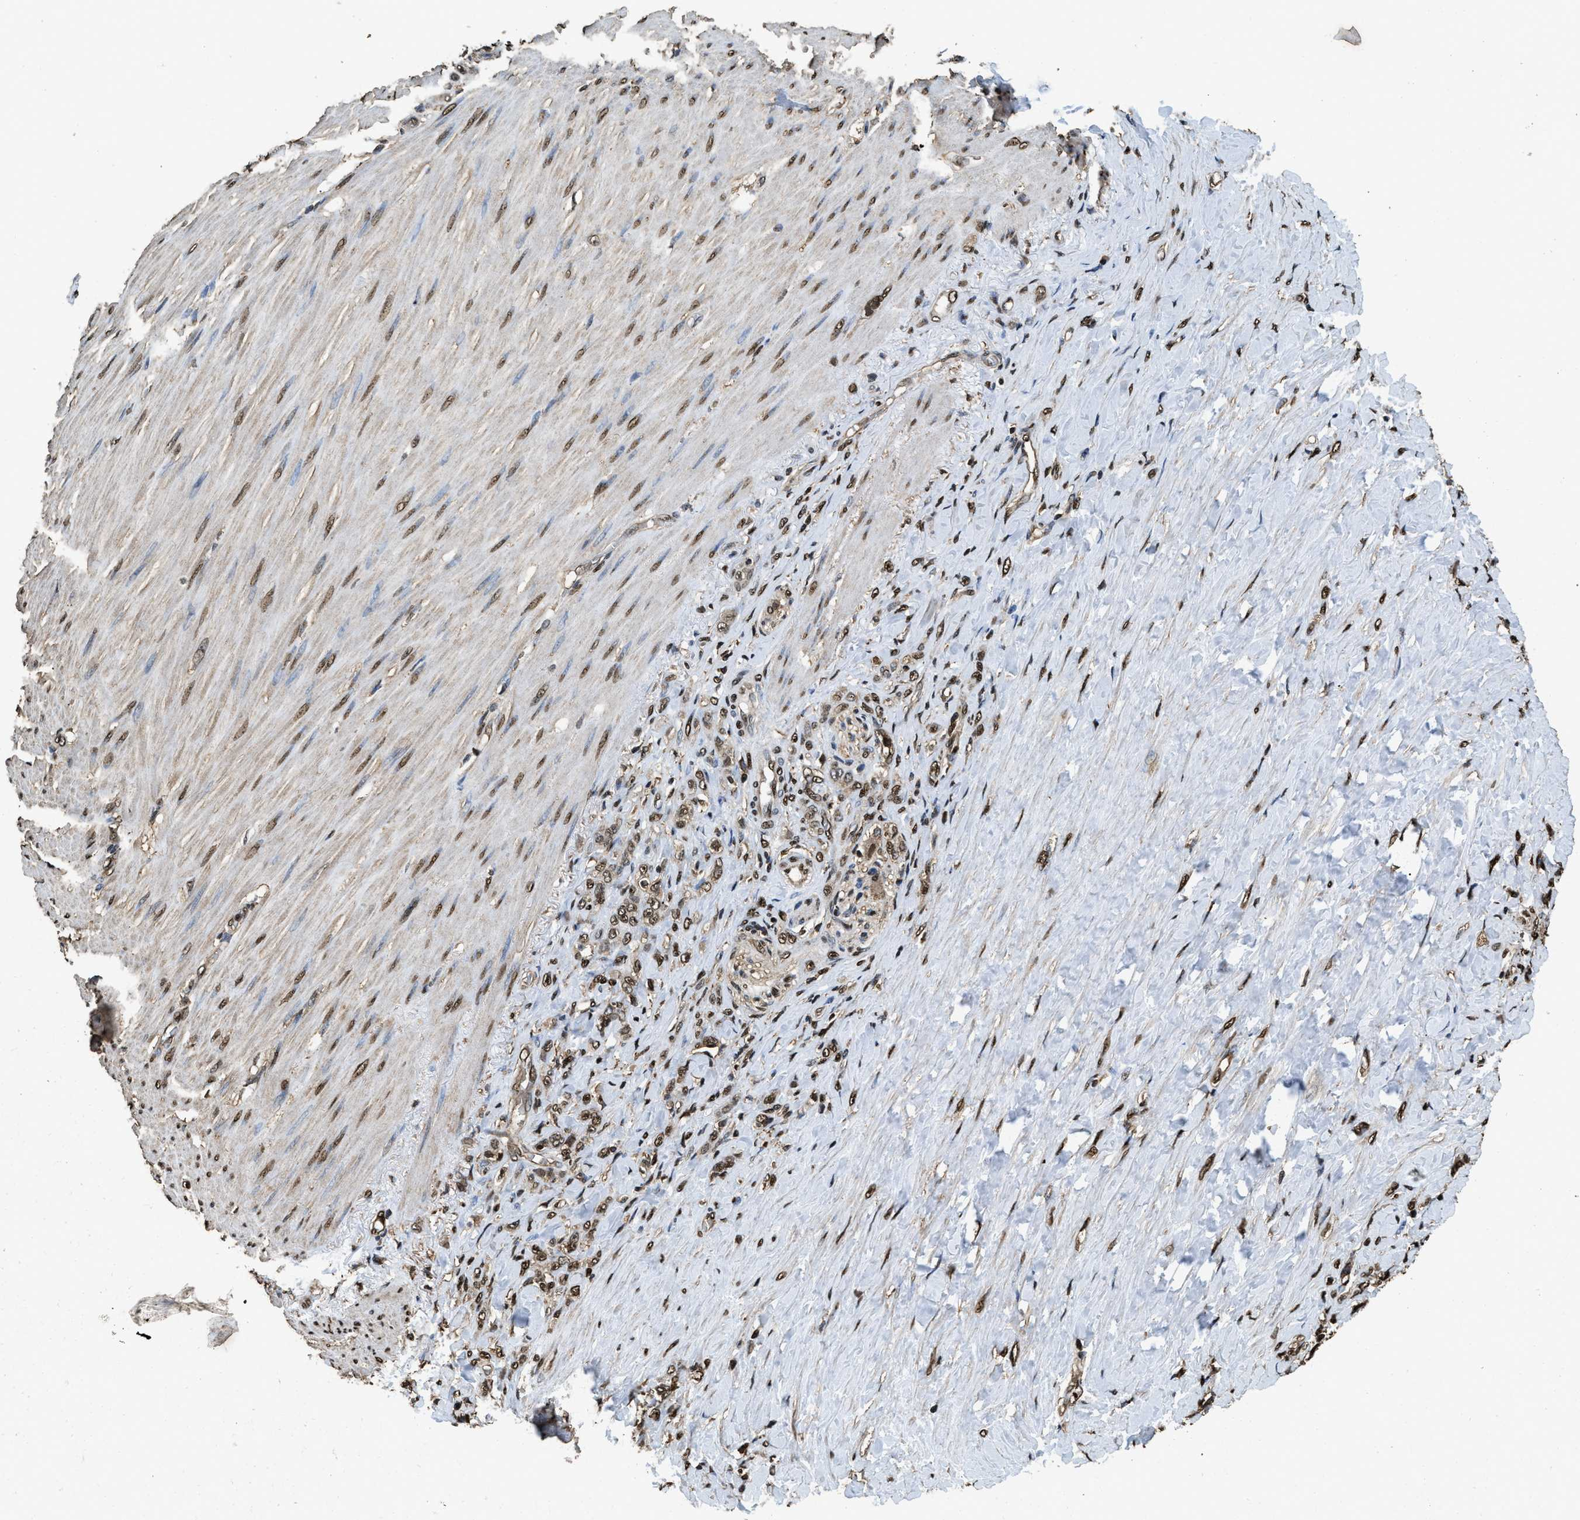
{"staining": {"intensity": "moderate", "quantity": ">75%", "location": "nuclear"}, "tissue": "stomach cancer", "cell_type": "Tumor cells", "image_type": "cancer", "snomed": [{"axis": "morphology", "description": "Adenocarcinoma, NOS"}, {"axis": "topography", "description": "Stomach"}], "caption": "Brown immunohistochemical staining in human stomach adenocarcinoma demonstrates moderate nuclear staining in about >75% of tumor cells.", "gene": "GAPDH", "patient": {"sex": "male", "age": 82}}